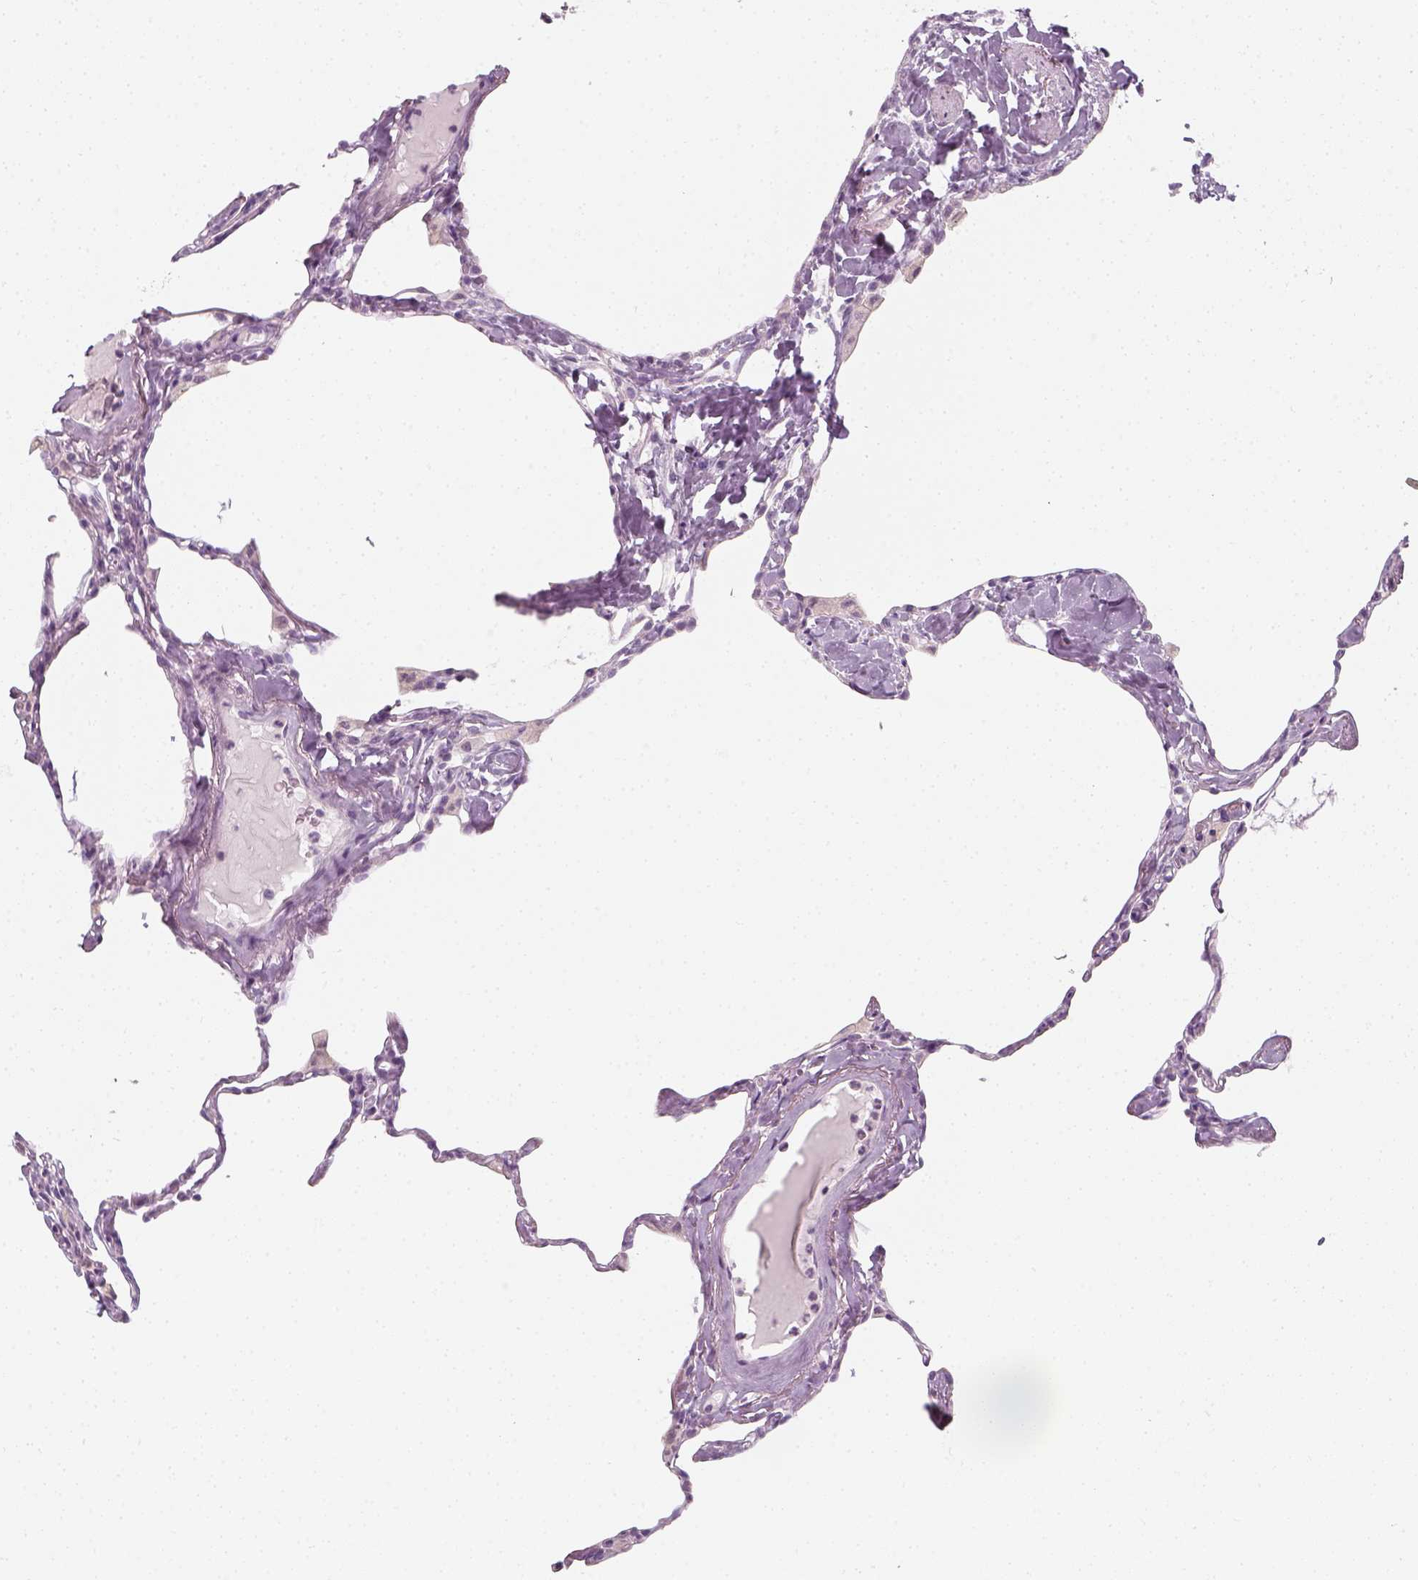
{"staining": {"intensity": "negative", "quantity": "none", "location": "none"}, "tissue": "lung", "cell_type": "Alveolar cells", "image_type": "normal", "snomed": [{"axis": "morphology", "description": "Normal tissue, NOS"}, {"axis": "topography", "description": "Lung"}], "caption": "Immunohistochemistry (IHC) of normal human lung reveals no expression in alveolar cells.", "gene": "PRAME", "patient": {"sex": "male", "age": 65}}